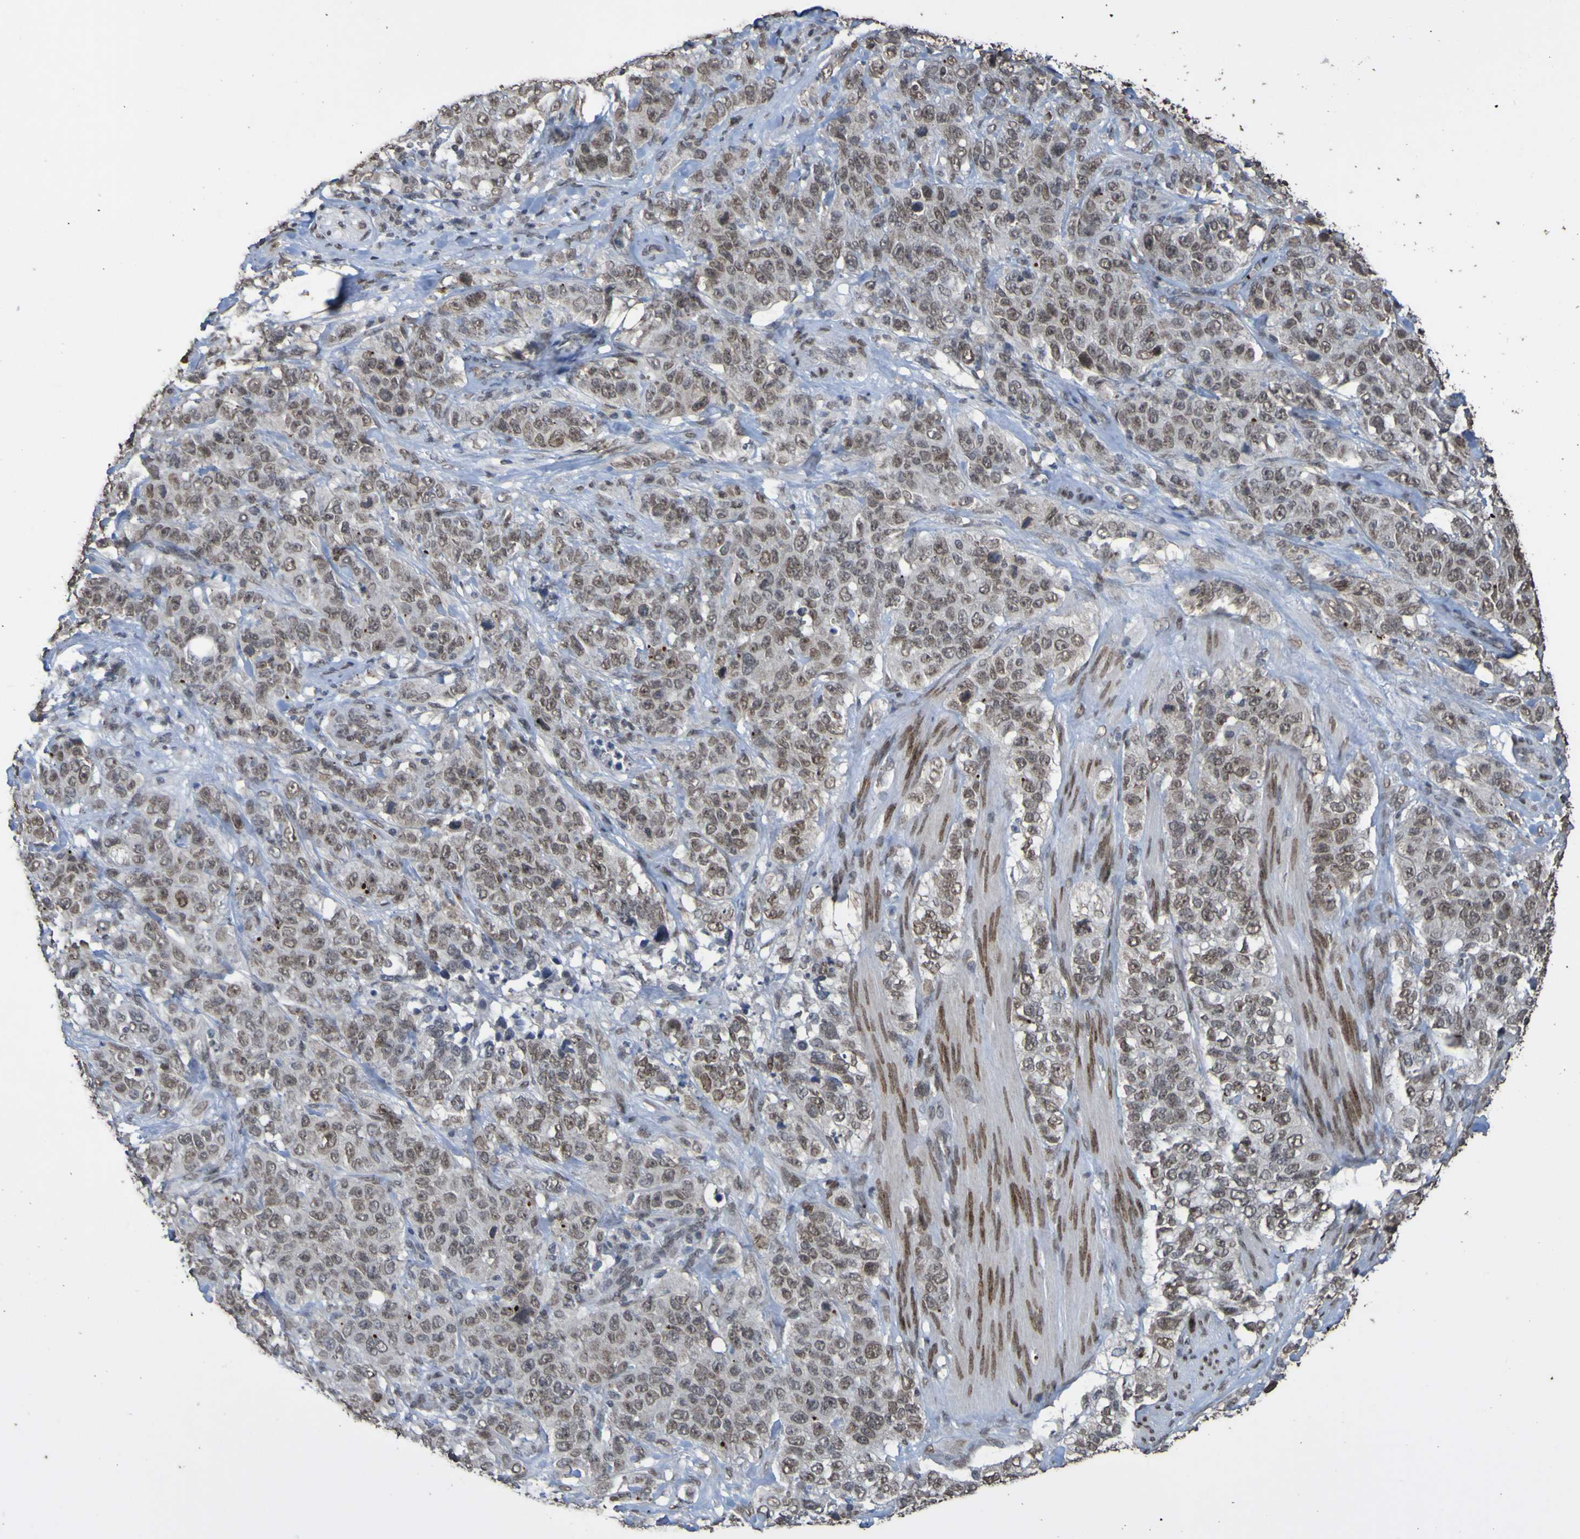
{"staining": {"intensity": "weak", "quantity": ">75%", "location": "nuclear"}, "tissue": "stomach cancer", "cell_type": "Tumor cells", "image_type": "cancer", "snomed": [{"axis": "morphology", "description": "Adenocarcinoma, NOS"}, {"axis": "topography", "description": "Stomach"}], "caption": "This is a micrograph of immunohistochemistry staining of stomach cancer (adenocarcinoma), which shows weak positivity in the nuclear of tumor cells.", "gene": "ALKBH2", "patient": {"sex": "male", "age": 48}}